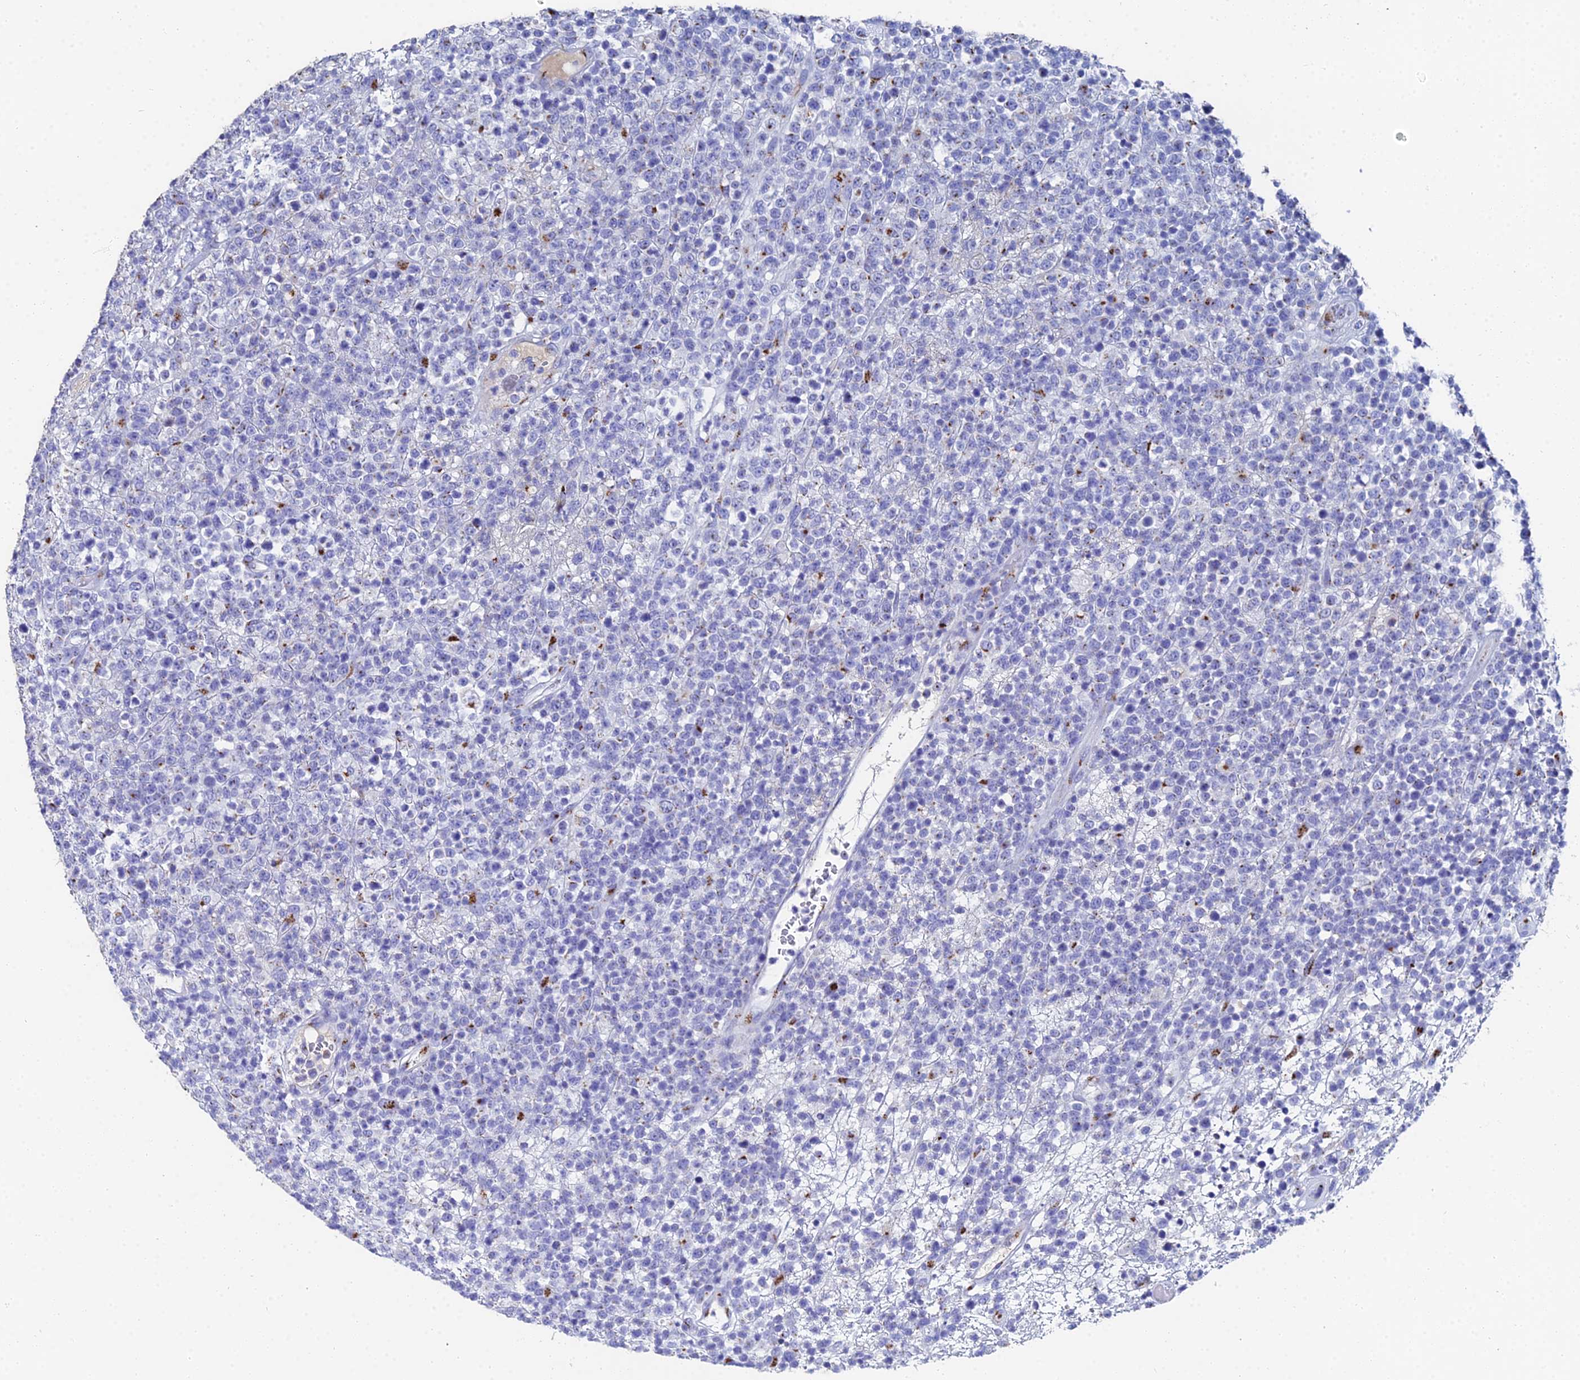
{"staining": {"intensity": "moderate", "quantity": "<25%", "location": "cytoplasmic/membranous"}, "tissue": "lymphoma", "cell_type": "Tumor cells", "image_type": "cancer", "snomed": [{"axis": "morphology", "description": "Malignant lymphoma, non-Hodgkin's type, High grade"}, {"axis": "topography", "description": "Colon"}], "caption": "The photomicrograph shows immunohistochemical staining of high-grade malignant lymphoma, non-Hodgkin's type. There is moderate cytoplasmic/membranous positivity is appreciated in approximately <25% of tumor cells.", "gene": "ENSG00000268674", "patient": {"sex": "female", "age": 53}}